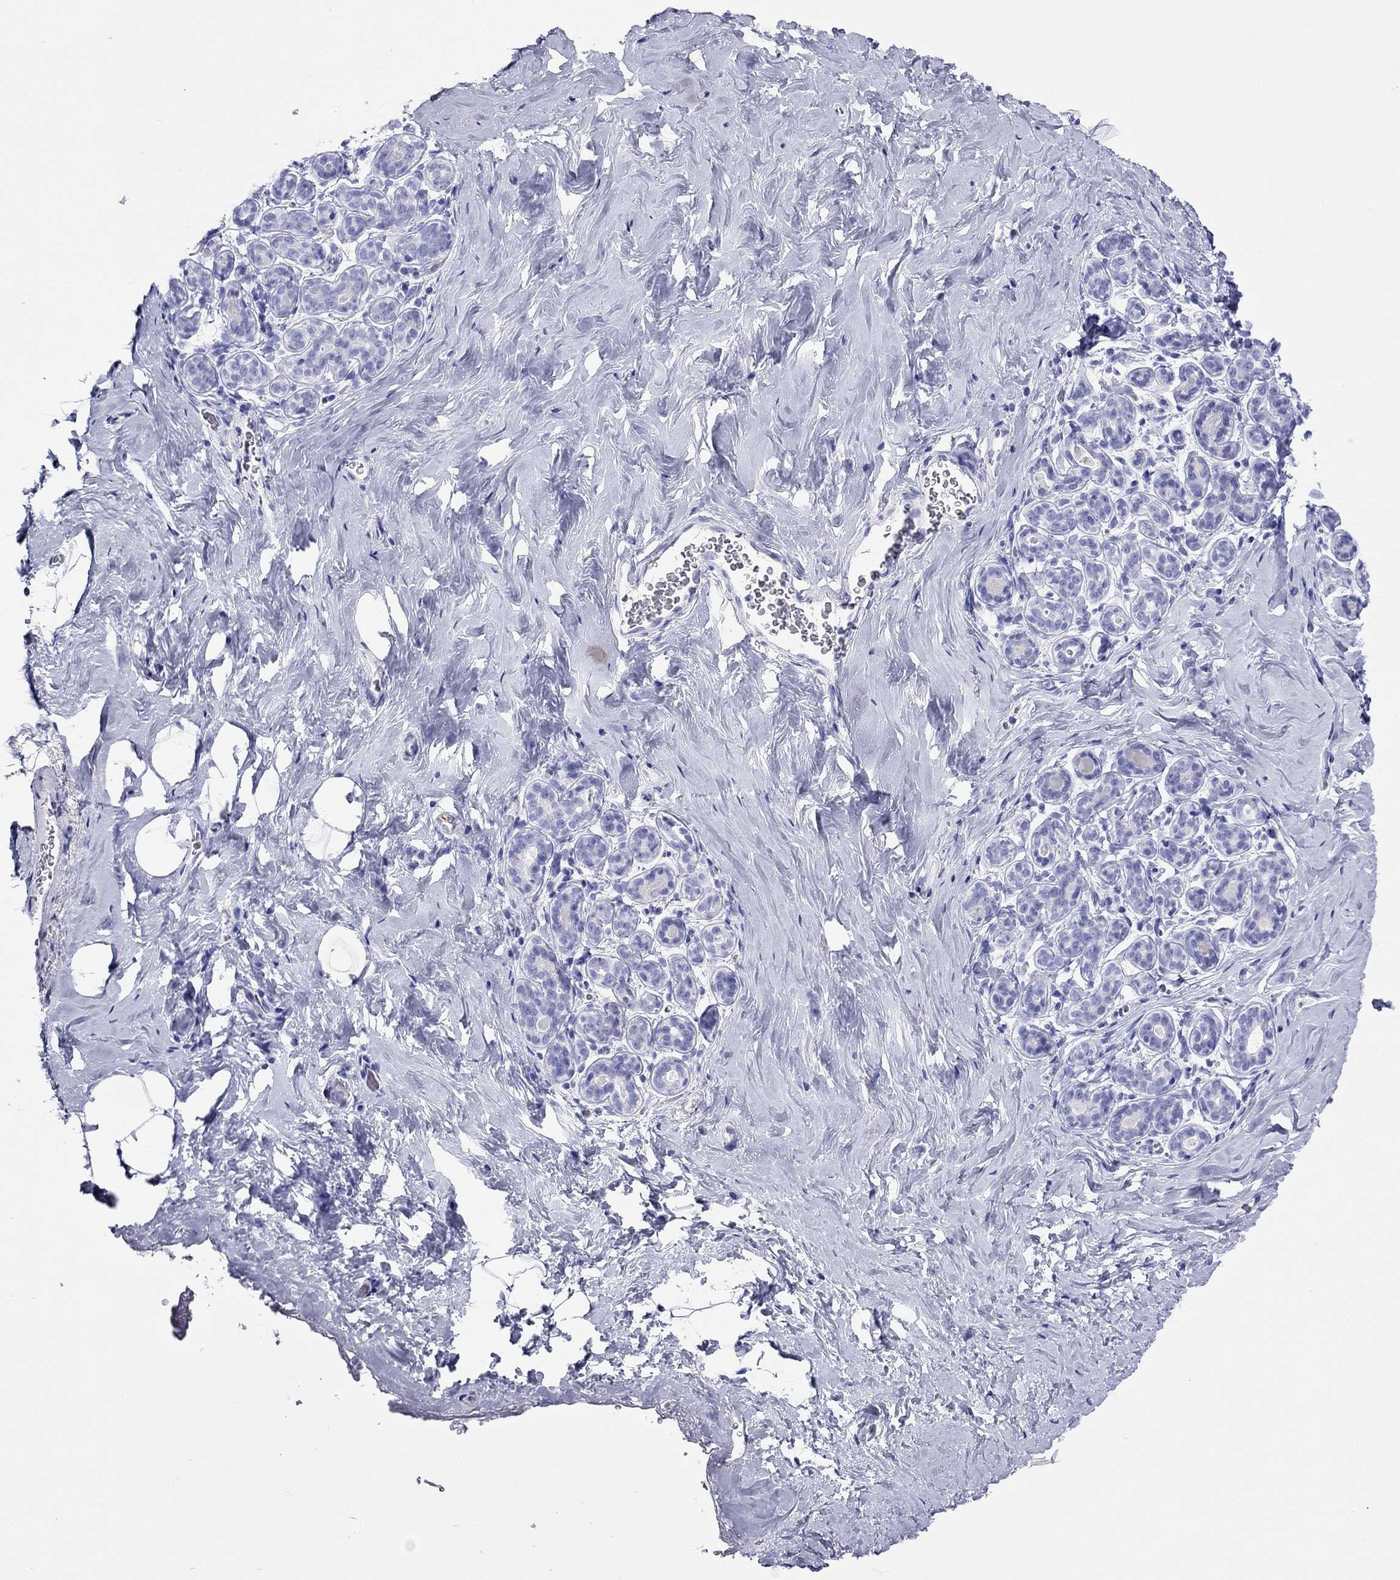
{"staining": {"intensity": "negative", "quantity": "none", "location": "none"}, "tissue": "breast", "cell_type": "Adipocytes", "image_type": "normal", "snomed": [{"axis": "morphology", "description": "Normal tissue, NOS"}, {"axis": "topography", "description": "Skin"}, {"axis": "topography", "description": "Breast"}], "caption": "Immunohistochemistry (IHC) micrograph of unremarkable breast: breast stained with DAB demonstrates no significant protein staining in adipocytes.", "gene": "PTPRN", "patient": {"sex": "female", "age": 43}}